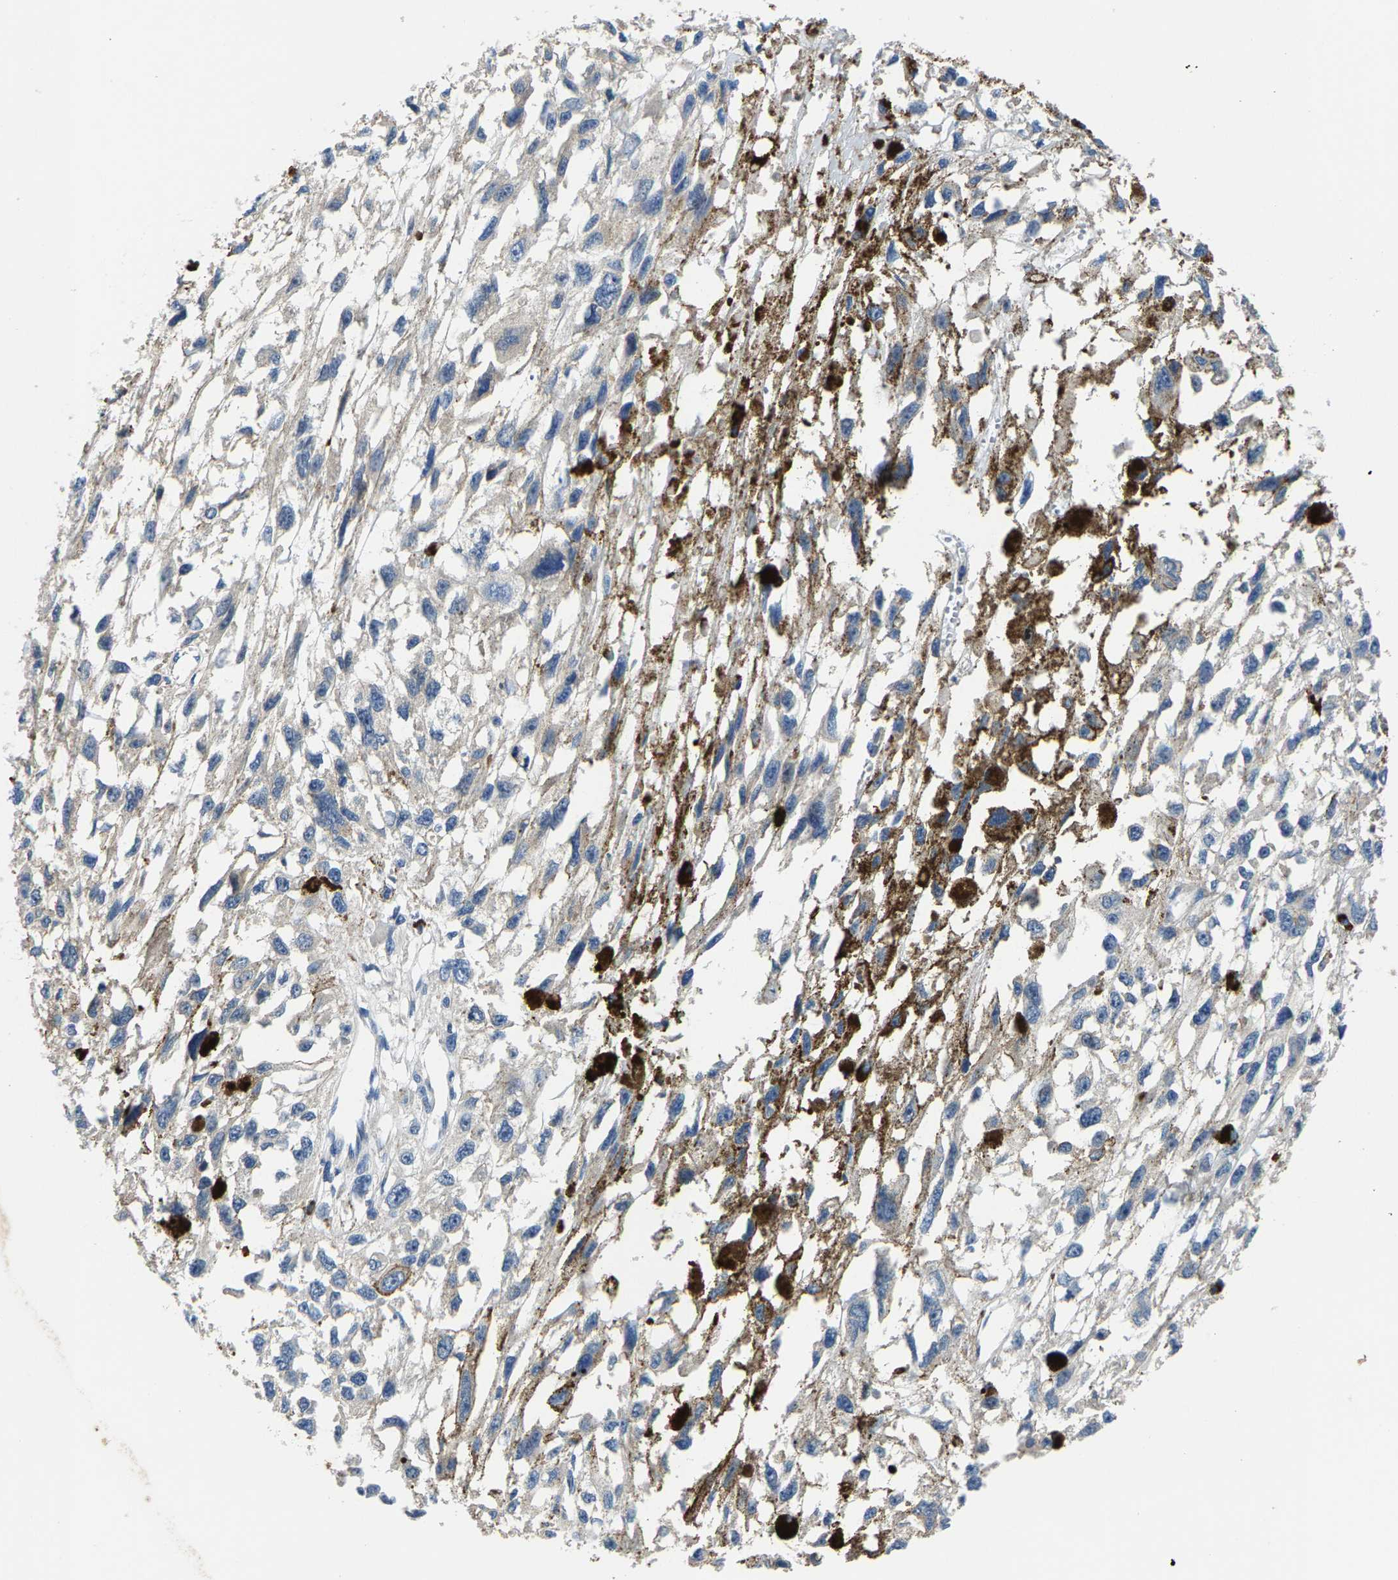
{"staining": {"intensity": "negative", "quantity": "none", "location": "none"}, "tissue": "melanoma", "cell_type": "Tumor cells", "image_type": "cancer", "snomed": [{"axis": "morphology", "description": "Malignant melanoma, Metastatic site"}, {"axis": "topography", "description": "Lymph node"}], "caption": "Tumor cells show no significant expression in melanoma.", "gene": "AGBL3", "patient": {"sex": "male", "age": 59}}